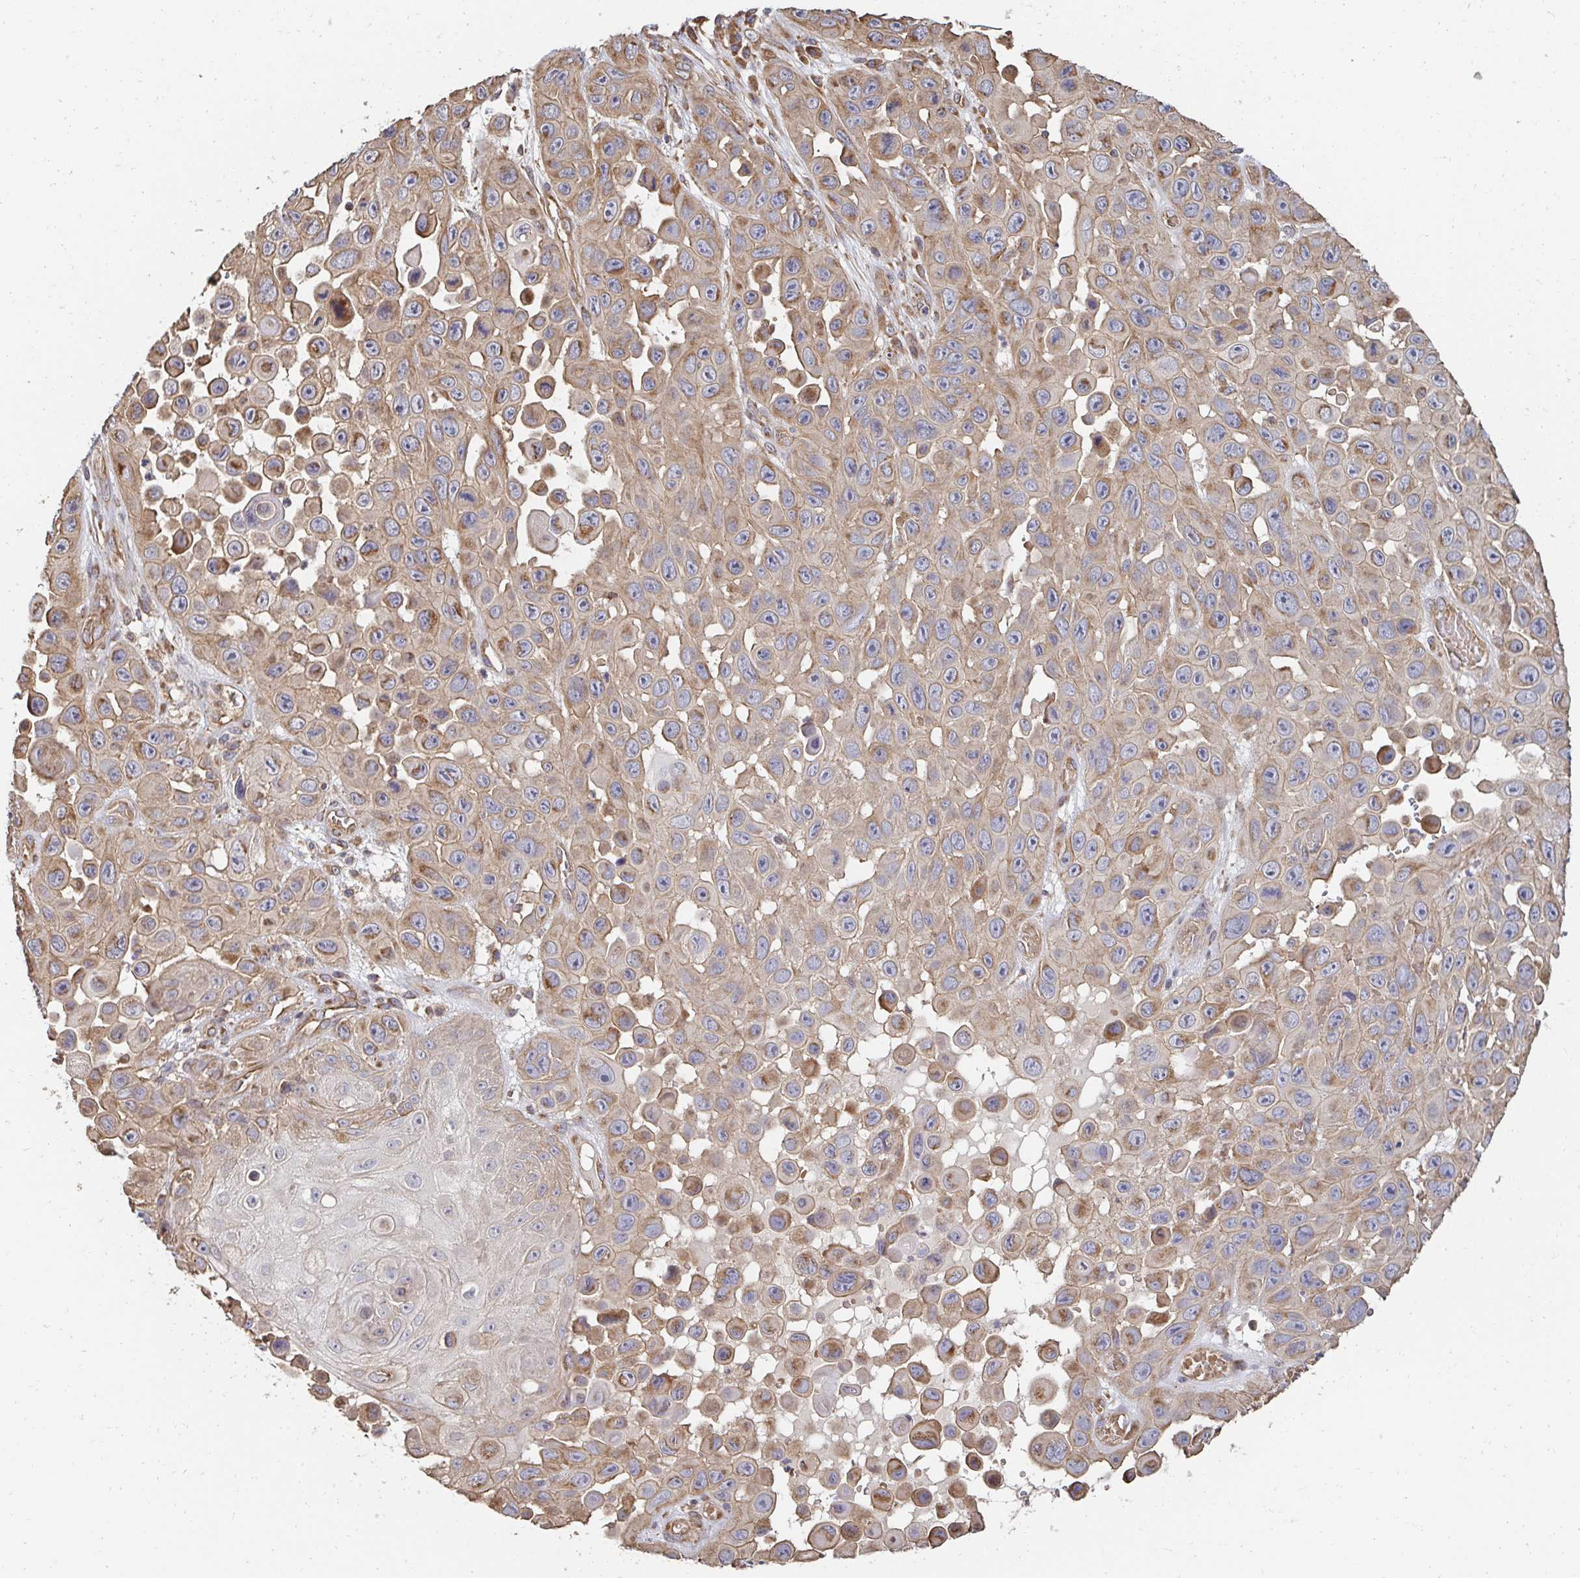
{"staining": {"intensity": "weak", "quantity": ">75%", "location": "cytoplasmic/membranous"}, "tissue": "skin cancer", "cell_type": "Tumor cells", "image_type": "cancer", "snomed": [{"axis": "morphology", "description": "Squamous cell carcinoma, NOS"}, {"axis": "topography", "description": "Skin"}], "caption": "Squamous cell carcinoma (skin) stained with a brown dye reveals weak cytoplasmic/membranous positive positivity in approximately >75% of tumor cells.", "gene": "APBB1", "patient": {"sex": "male", "age": 81}}